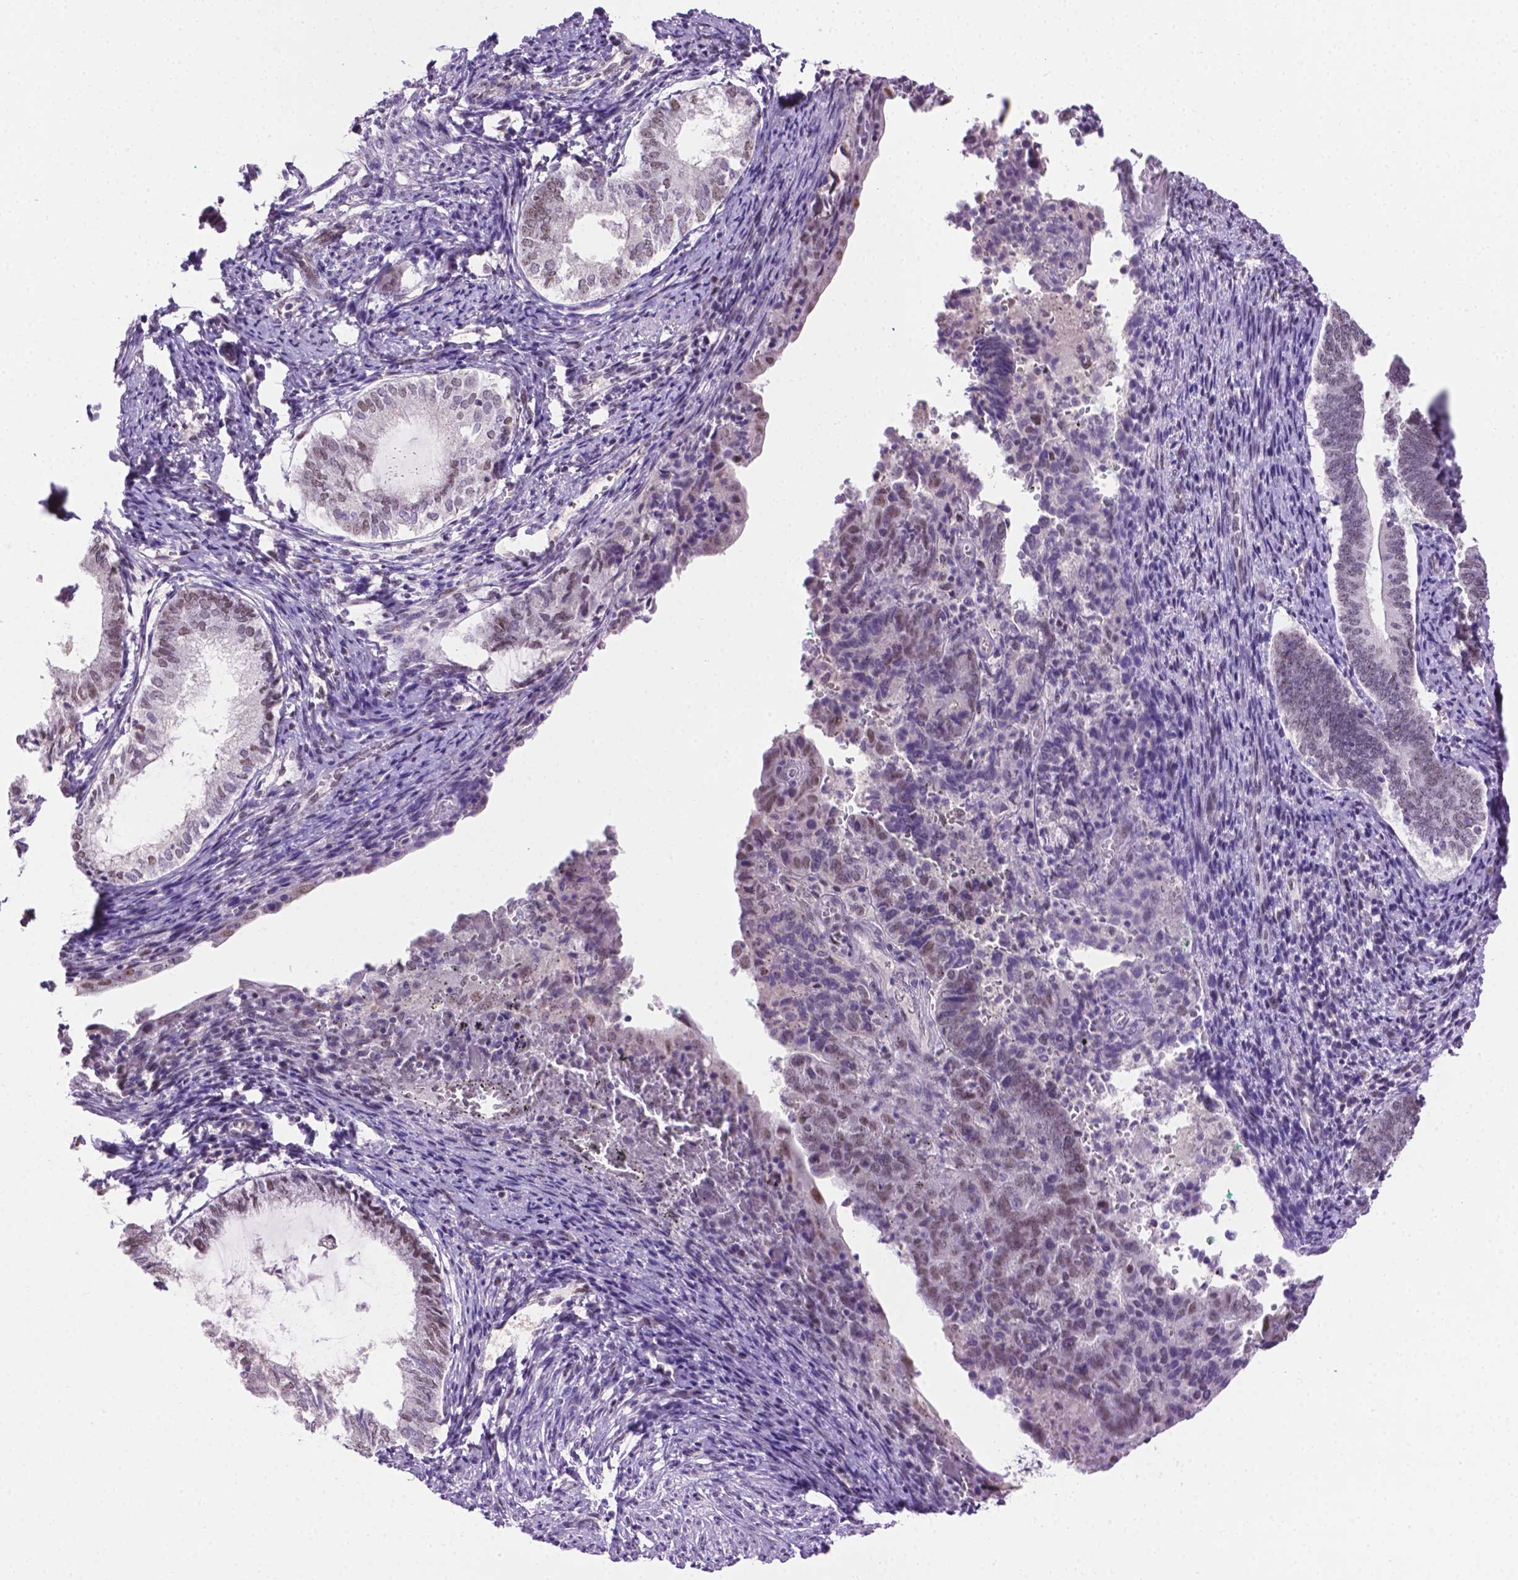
{"staining": {"intensity": "weak", "quantity": "<25%", "location": "nuclear"}, "tissue": "endometrium", "cell_type": "Cells in endometrial stroma", "image_type": "normal", "snomed": [{"axis": "morphology", "description": "Normal tissue, NOS"}, {"axis": "topography", "description": "Endometrium"}], "caption": "This is an IHC histopathology image of normal endometrium. There is no staining in cells in endometrial stroma.", "gene": "ABI2", "patient": {"sex": "female", "age": 50}}